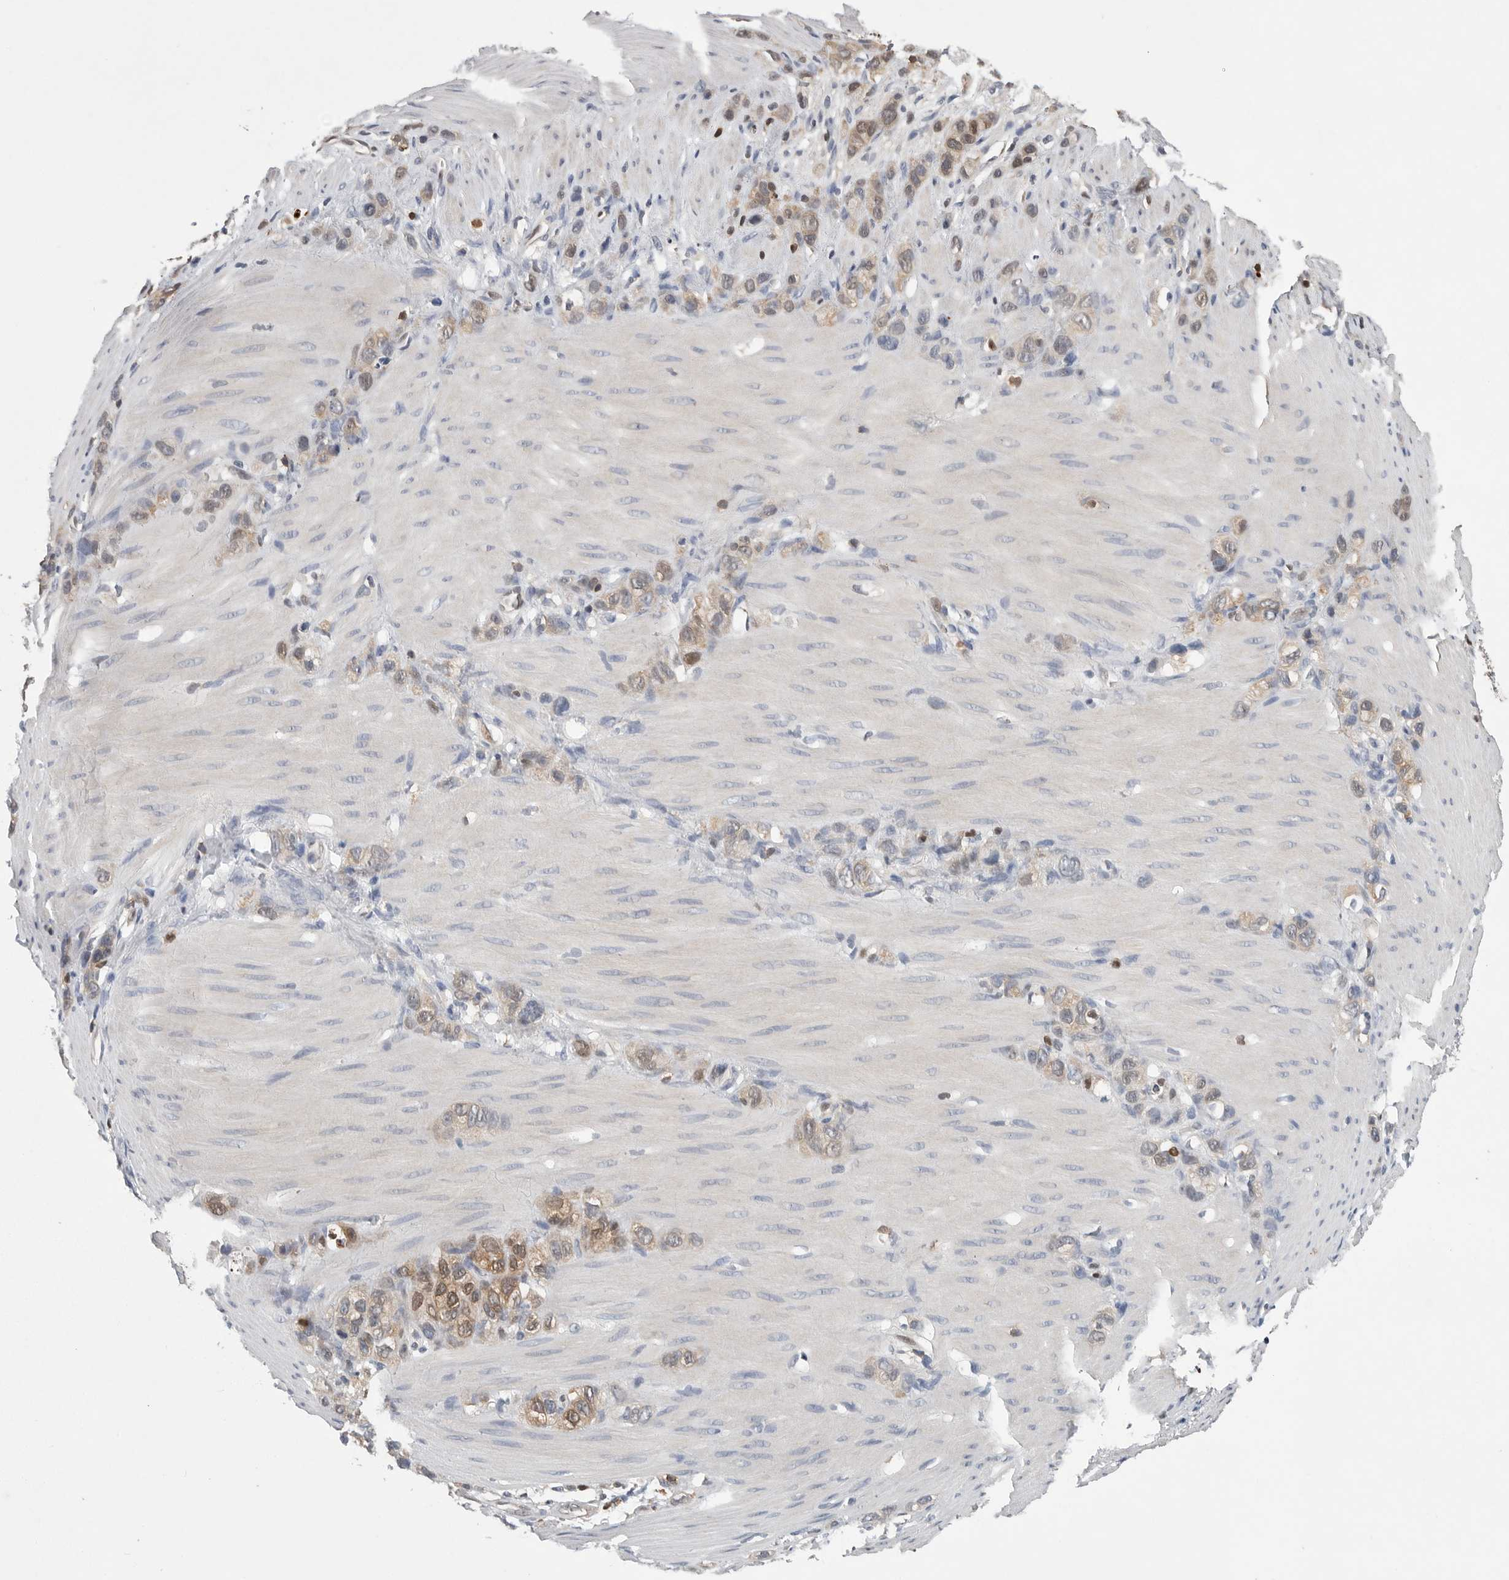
{"staining": {"intensity": "weak", "quantity": ">75%", "location": "cytoplasmic/membranous,nuclear"}, "tissue": "stomach cancer", "cell_type": "Tumor cells", "image_type": "cancer", "snomed": [{"axis": "morphology", "description": "Normal tissue, NOS"}, {"axis": "morphology", "description": "Adenocarcinoma, NOS"}, {"axis": "morphology", "description": "Adenocarcinoma, High grade"}, {"axis": "topography", "description": "Stomach, upper"}, {"axis": "topography", "description": "Stomach"}], "caption": "Weak cytoplasmic/membranous and nuclear protein staining is identified in about >75% of tumor cells in adenocarcinoma (stomach).", "gene": "PDCD4", "patient": {"sex": "female", "age": 65}}